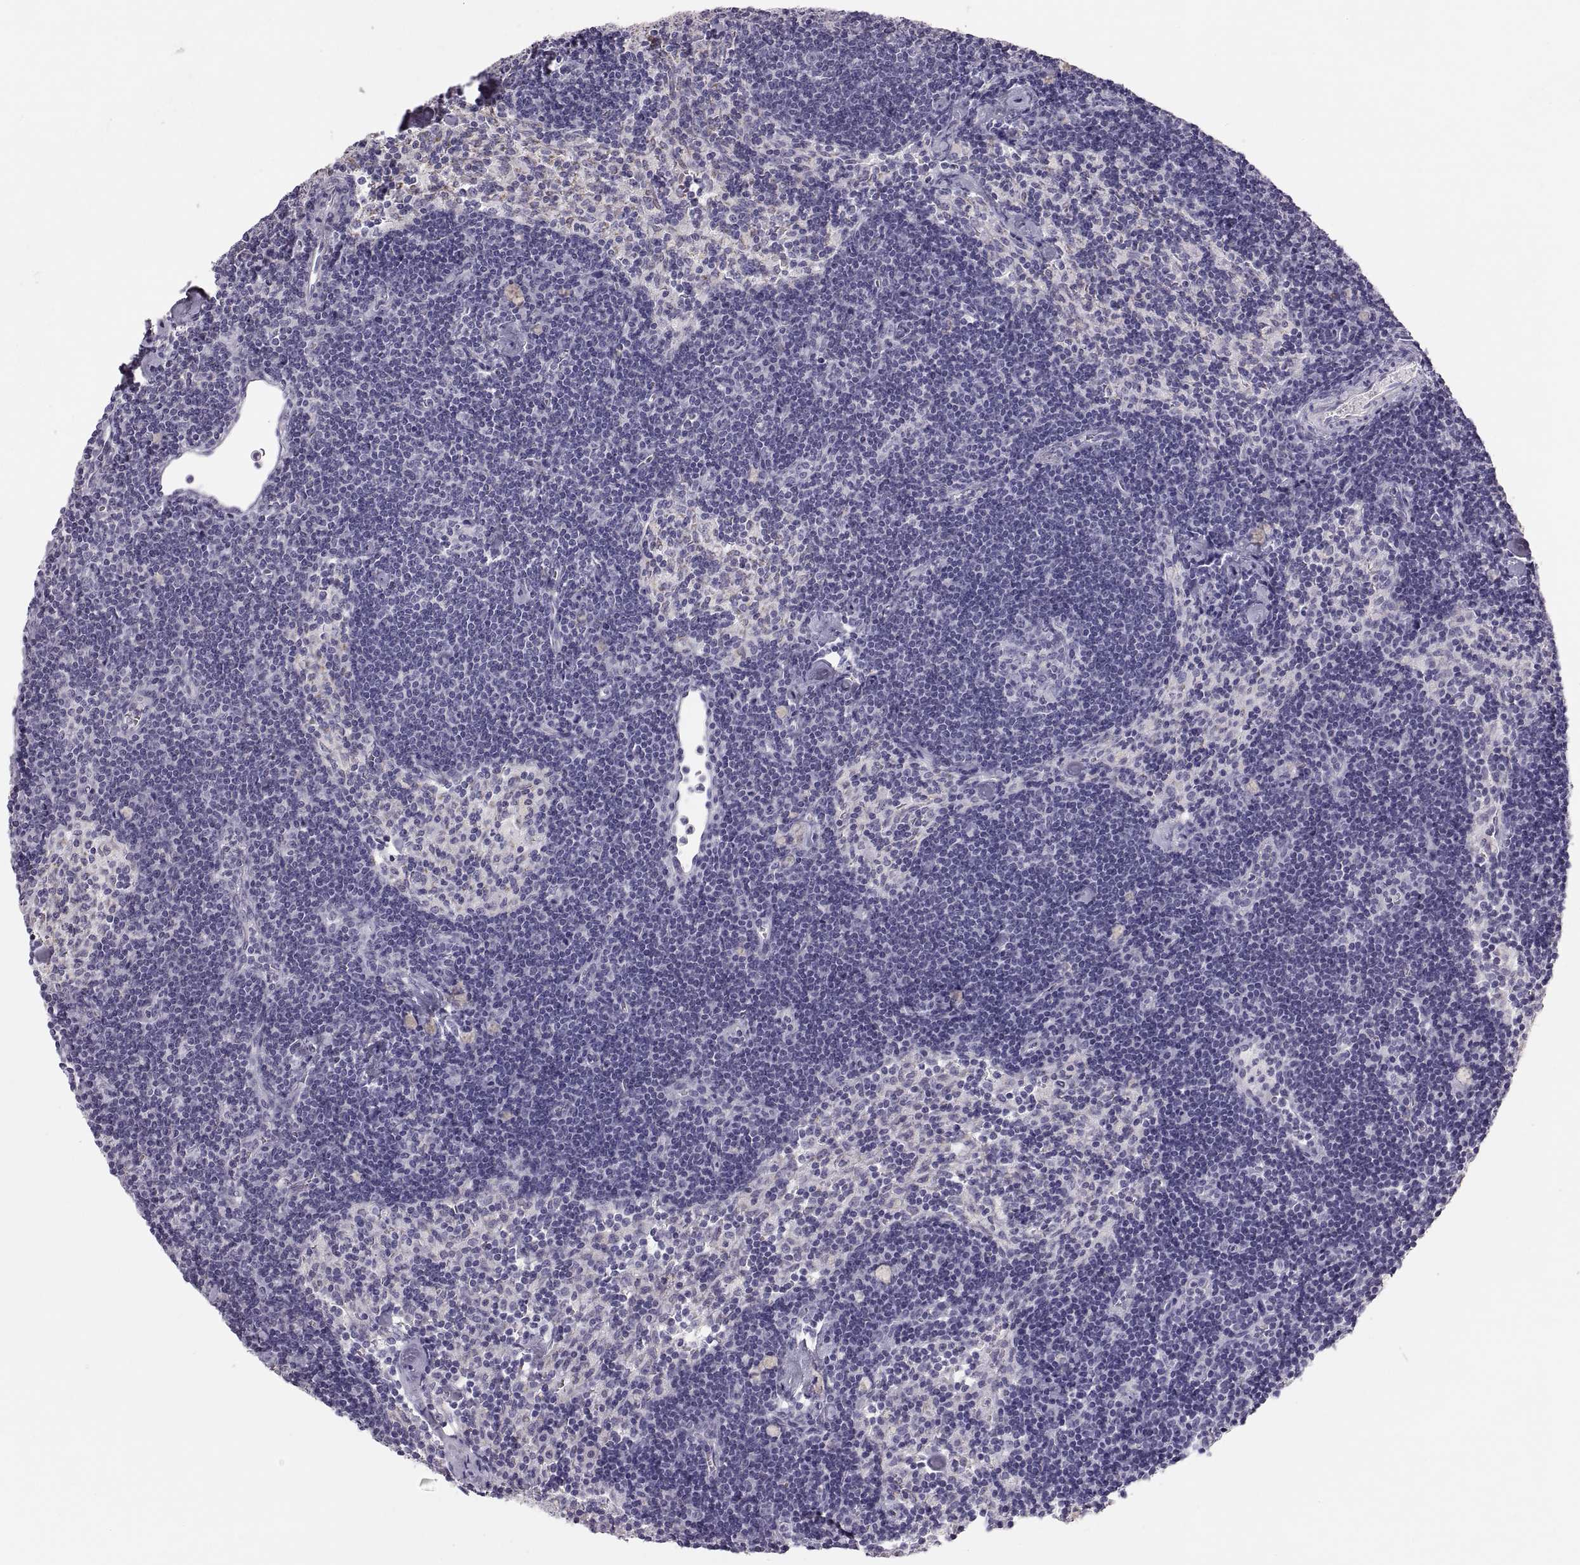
{"staining": {"intensity": "negative", "quantity": "none", "location": "none"}, "tissue": "lymph node", "cell_type": "Germinal center cells", "image_type": "normal", "snomed": [{"axis": "morphology", "description": "Normal tissue, NOS"}, {"axis": "topography", "description": "Lymph node"}], "caption": "Immunohistochemistry (IHC) micrograph of normal lymph node stained for a protein (brown), which demonstrates no staining in germinal center cells.", "gene": "COL9A3", "patient": {"sex": "female", "age": 42}}